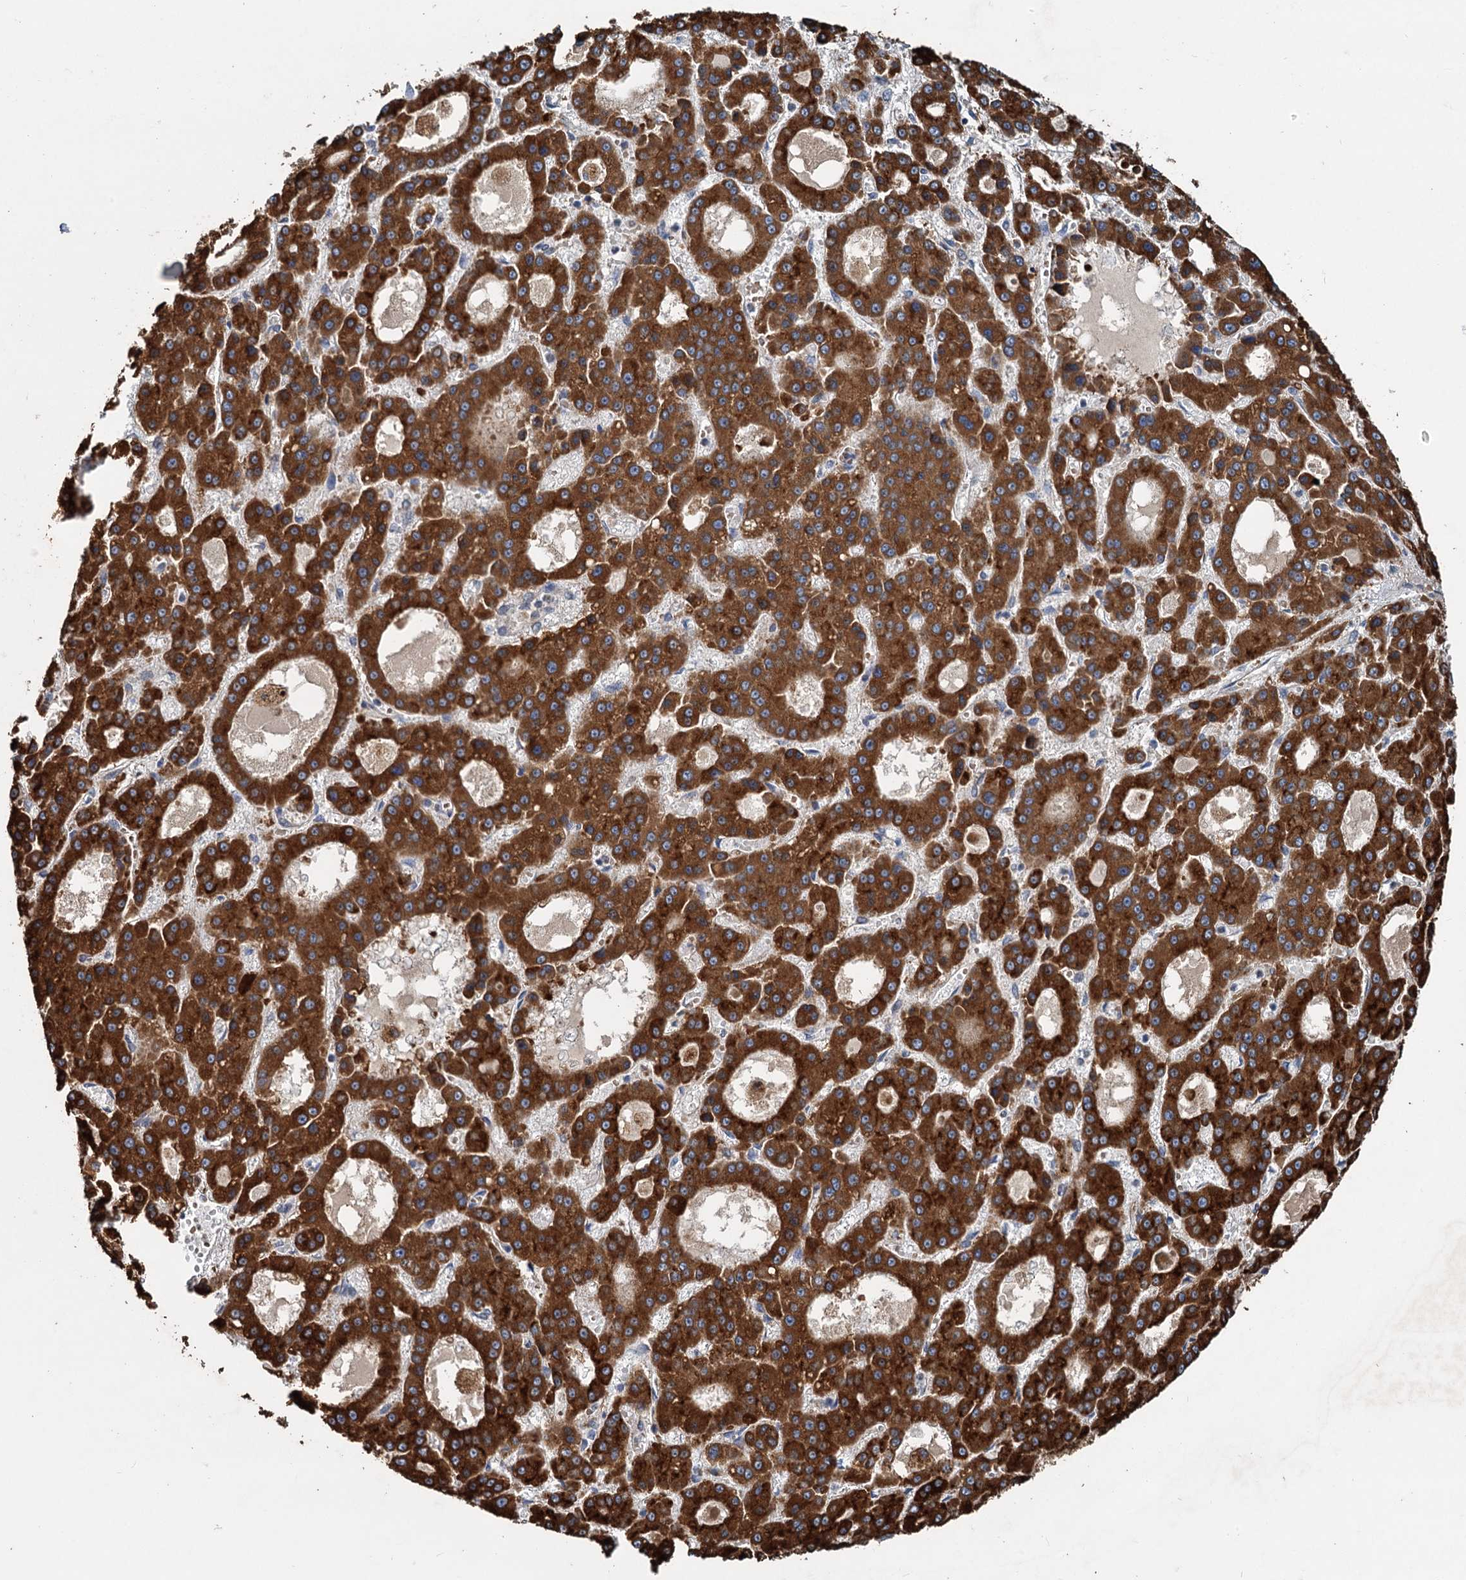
{"staining": {"intensity": "strong", "quantity": ">75%", "location": "cytoplasmic/membranous"}, "tissue": "liver cancer", "cell_type": "Tumor cells", "image_type": "cancer", "snomed": [{"axis": "morphology", "description": "Carcinoma, Hepatocellular, NOS"}, {"axis": "topography", "description": "Liver"}], "caption": "Human hepatocellular carcinoma (liver) stained with a protein marker exhibits strong staining in tumor cells.", "gene": "OTUB1", "patient": {"sex": "male", "age": 70}}